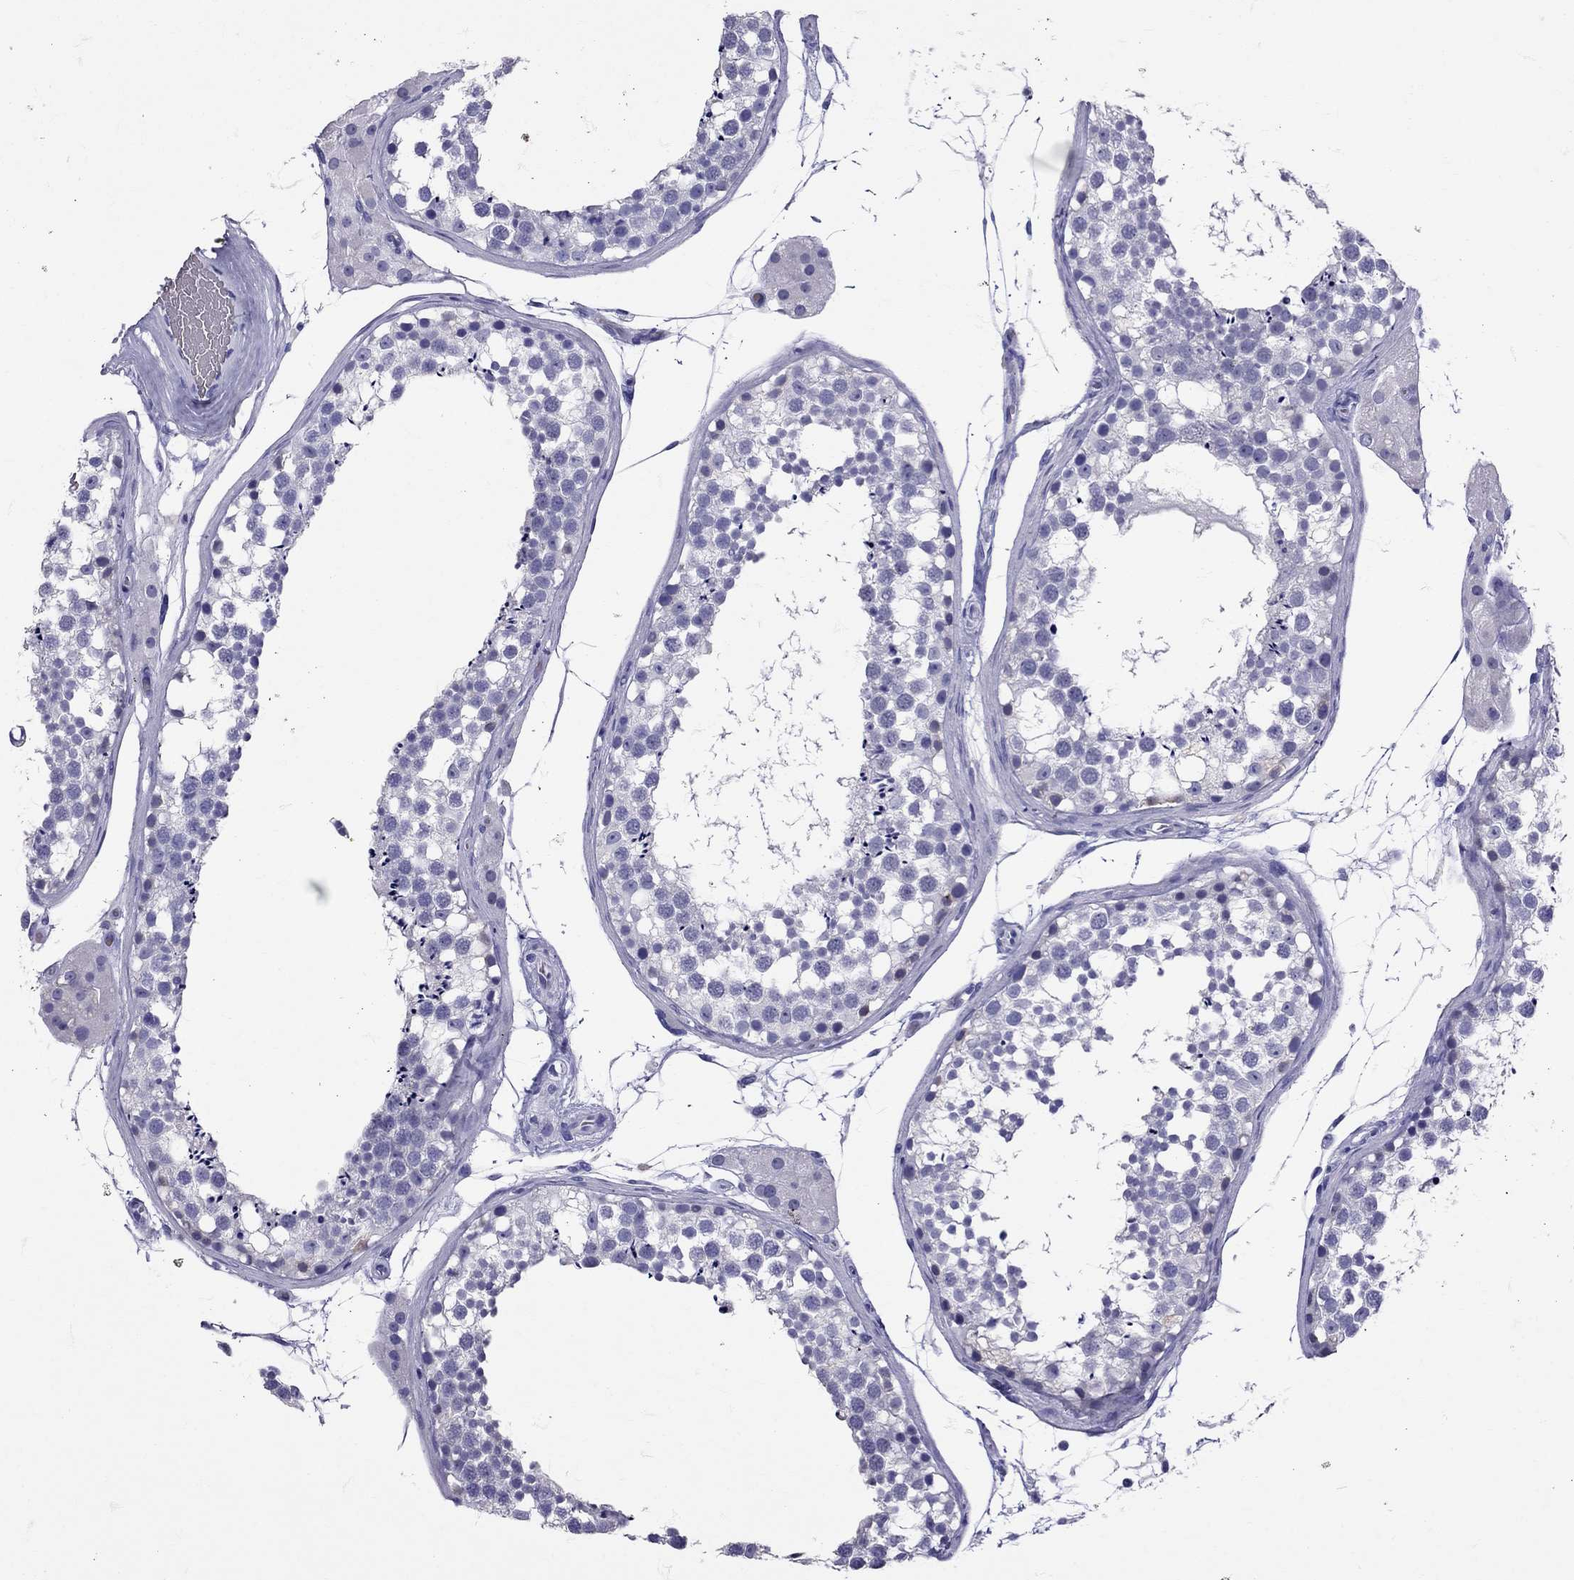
{"staining": {"intensity": "negative", "quantity": "none", "location": "none"}, "tissue": "testis", "cell_type": "Cells in seminiferous ducts", "image_type": "normal", "snomed": [{"axis": "morphology", "description": "Normal tissue, NOS"}, {"axis": "morphology", "description": "Seminoma, NOS"}, {"axis": "topography", "description": "Testis"}], "caption": "Immunohistochemistry micrograph of unremarkable testis: testis stained with DAB (3,3'-diaminobenzidine) exhibits no significant protein staining in cells in seminiferous ducts. (Brightfield microscopy of DAB (3,3'-diaminobenzidine) immunohistochemistry at high magnification).", "gene": "TBR1", "patient": {"sex": "male", "age": 65}}